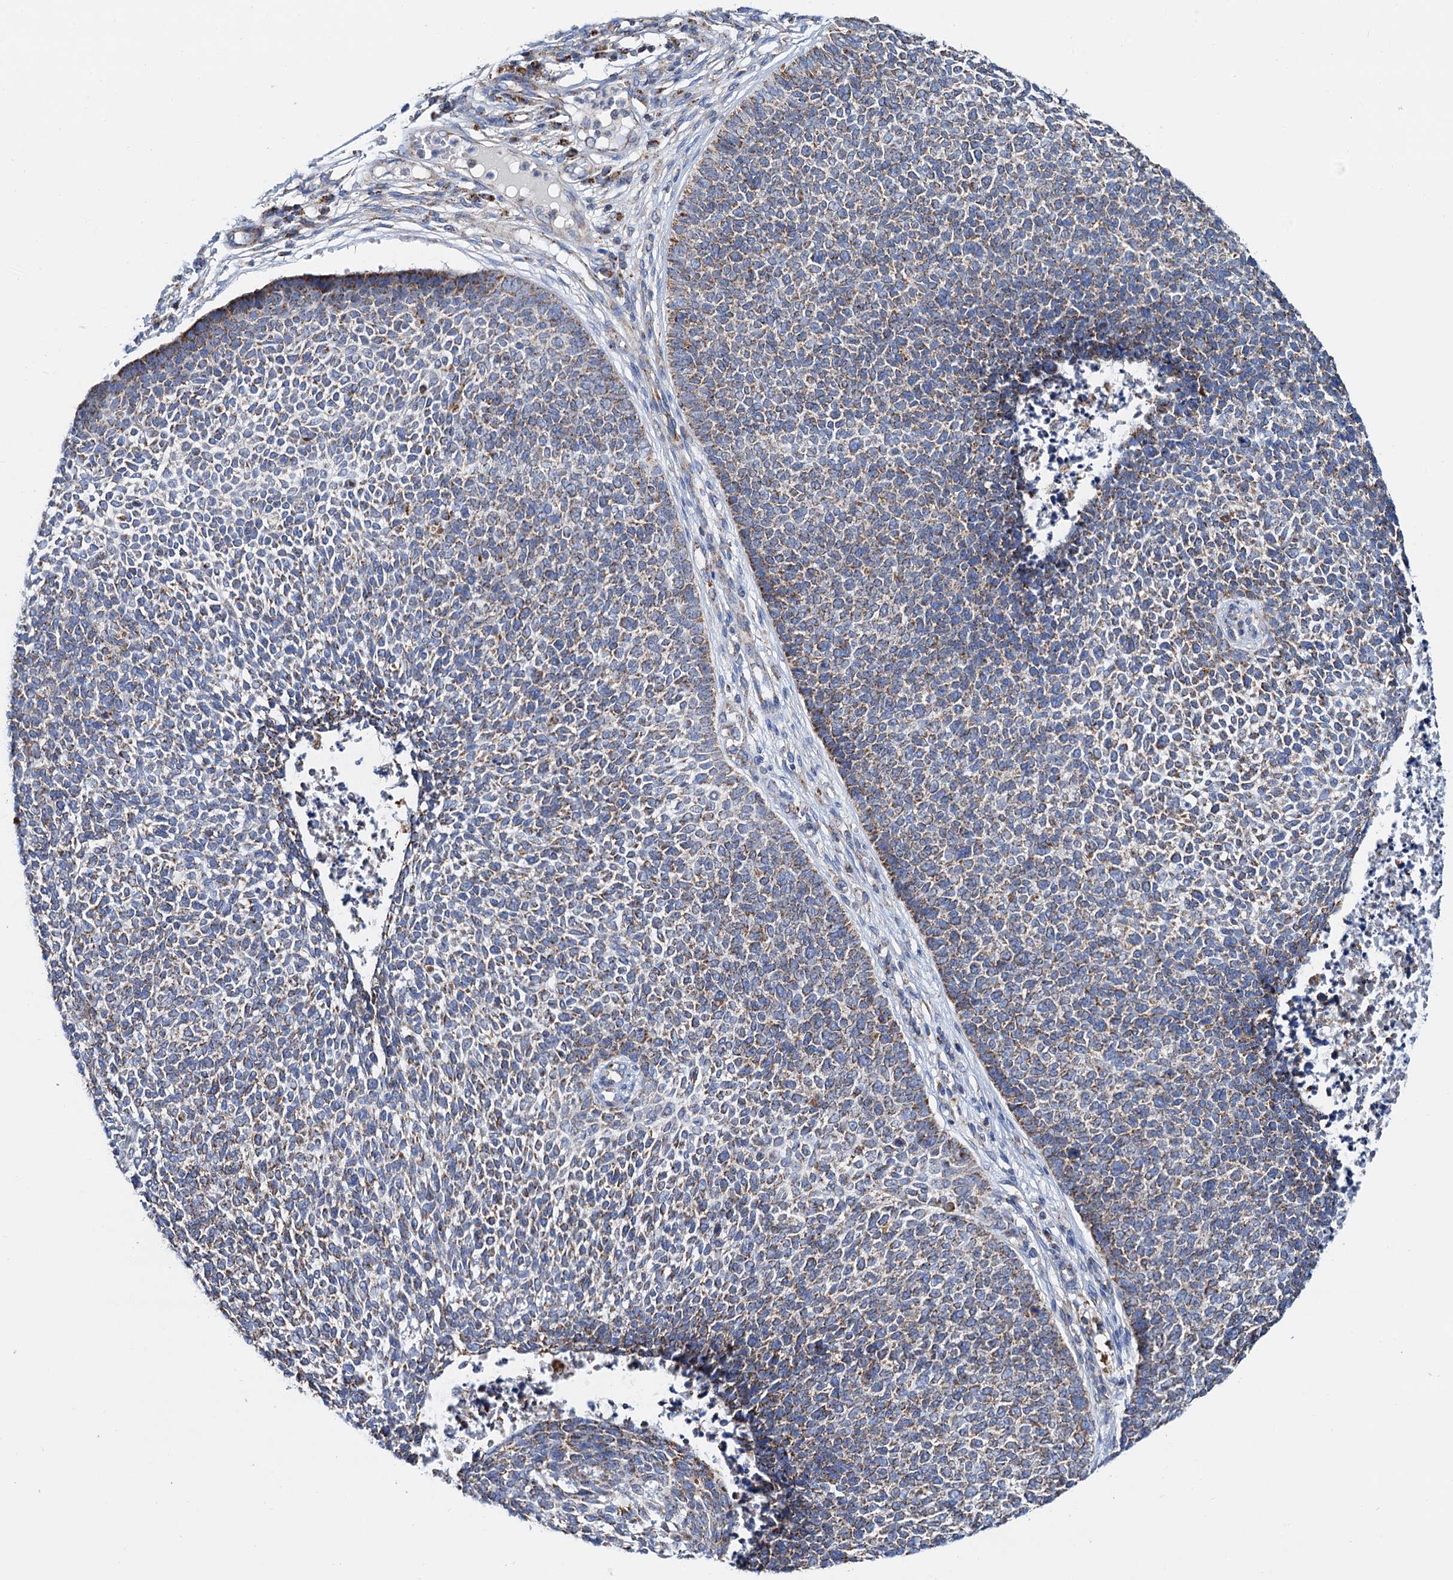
{"staining": {"intensity": "moderate", "quantity": "25%-75%", "location": "cytoplasmic/membranous"}, "tissue": "skin cancer", "cell_type": "Tumor cells", "image_type": "cancer", "snomed": [{"axis": "morphology", "description": "Basal cell carcinoma"}, {"axis": "topography", "description": "Skin"}], "caption": "High-magnification brightfield microscopy of skin cancer stained with DAB (brown) and counterstained with hematoxylin (blue). tumor cells exhibit moderate cytoplasmic/membranous expression is present in approximately25%-75% of cells.", "gene": "C2CD3", "patient": {"sex": "female", "age": 84}}